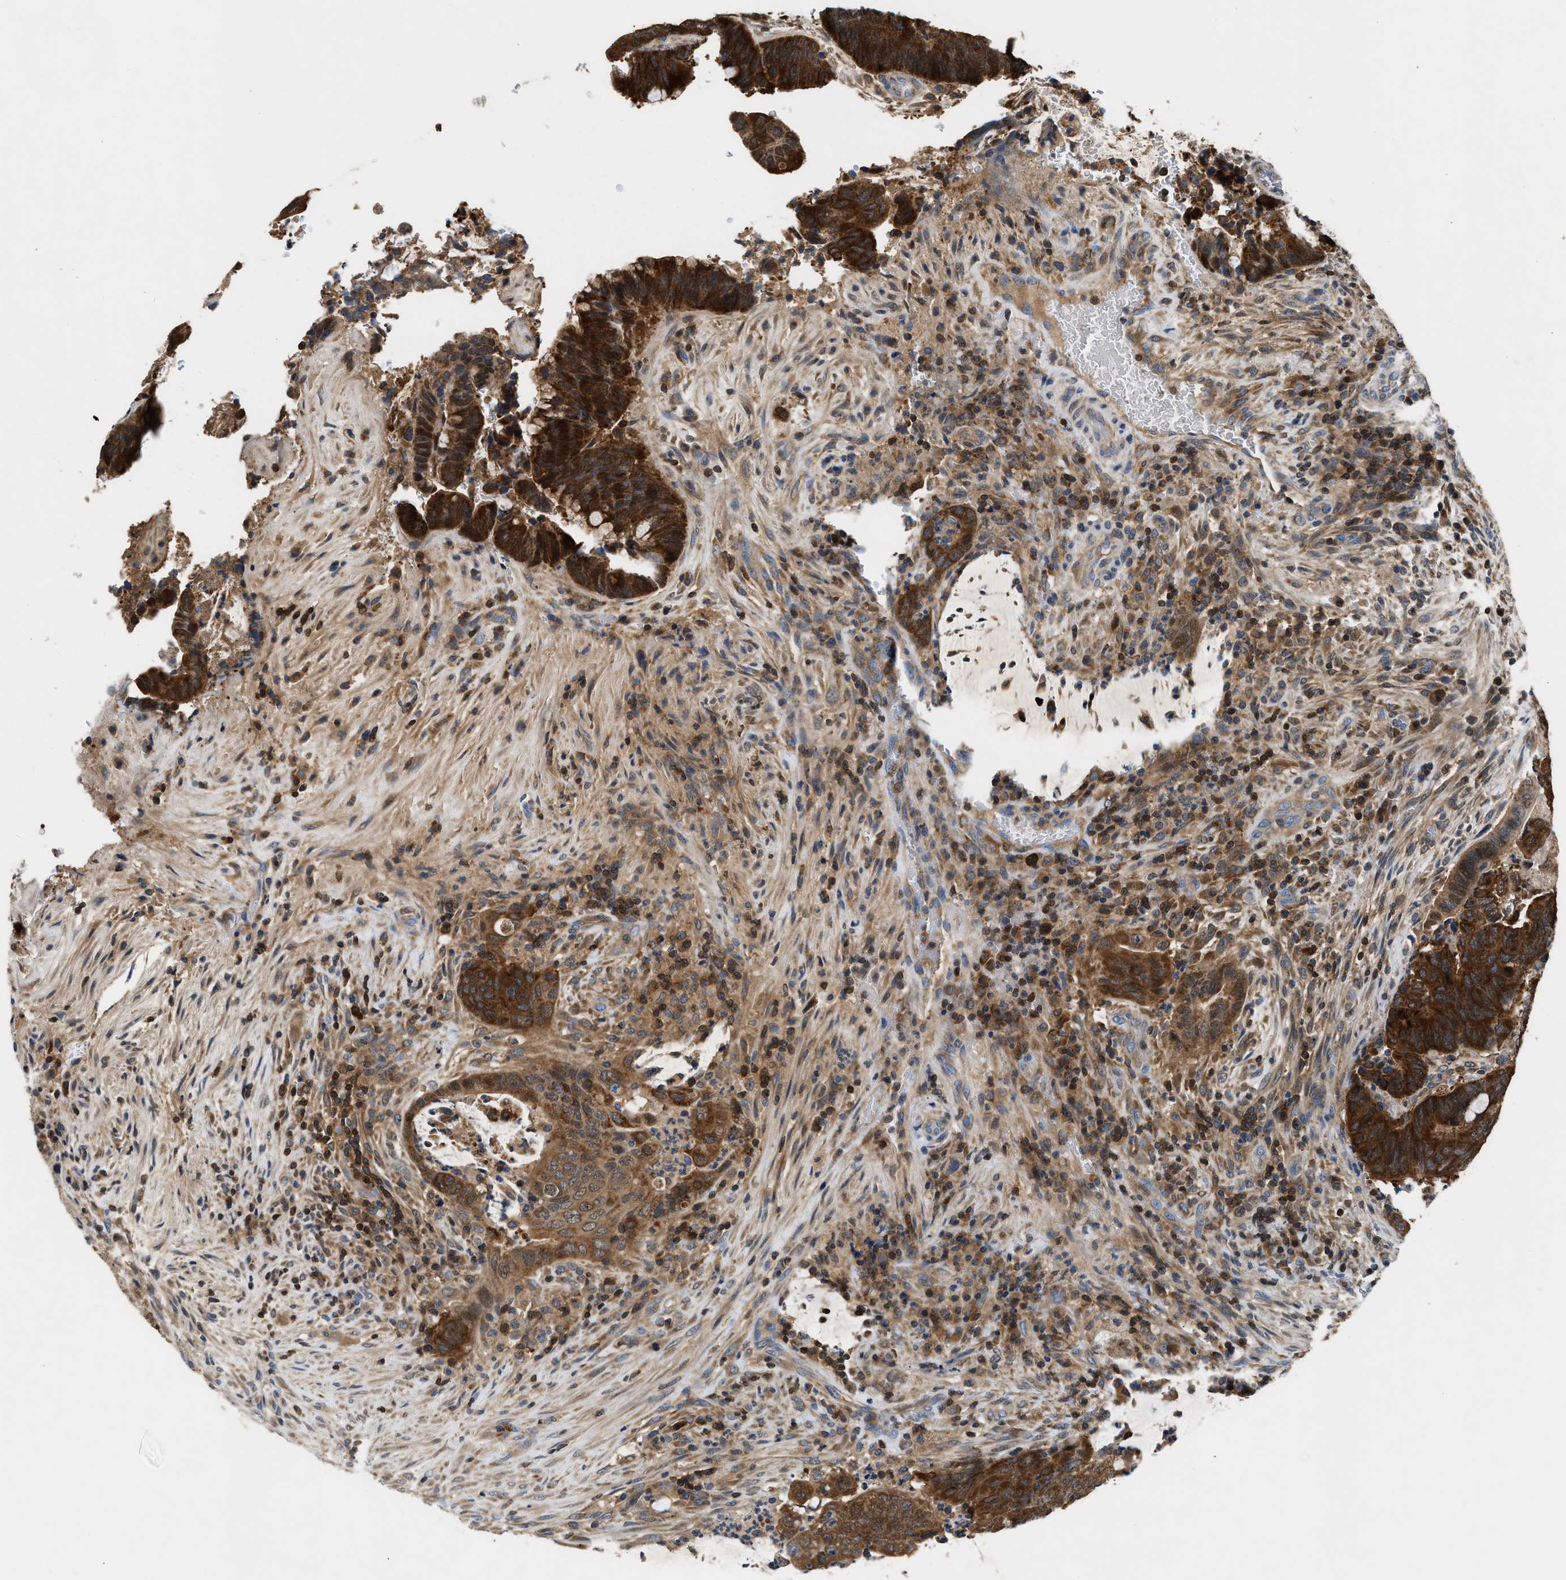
{"staining": {"intensity": "strong", "quantity": ">75%", "location": "cytoplasmic/membranous"}, "tissue": "colorectal cancer", "cell_type": "Tumor cells", "image_type": "cancer", "snomed": [{"axis": "morphology", "description": "Normal tissue, NOS"}, {"axis": "morphology", "description": "Adenocarcinoma, NOS"}, {"axis": "topography", "description": "Rectum"}, {"axis": "topography", "description": "Peripheral nerve tissue"}], "caption": "Immunohistochemical staining of colorectal cancer (adenocarcinoma) reveals high levels of strong cytoplasmic/membranous protein positivity in about >75% of tumor cells.", "gene": "CCM2", "patient": {"sex": "male", "age": 92}}